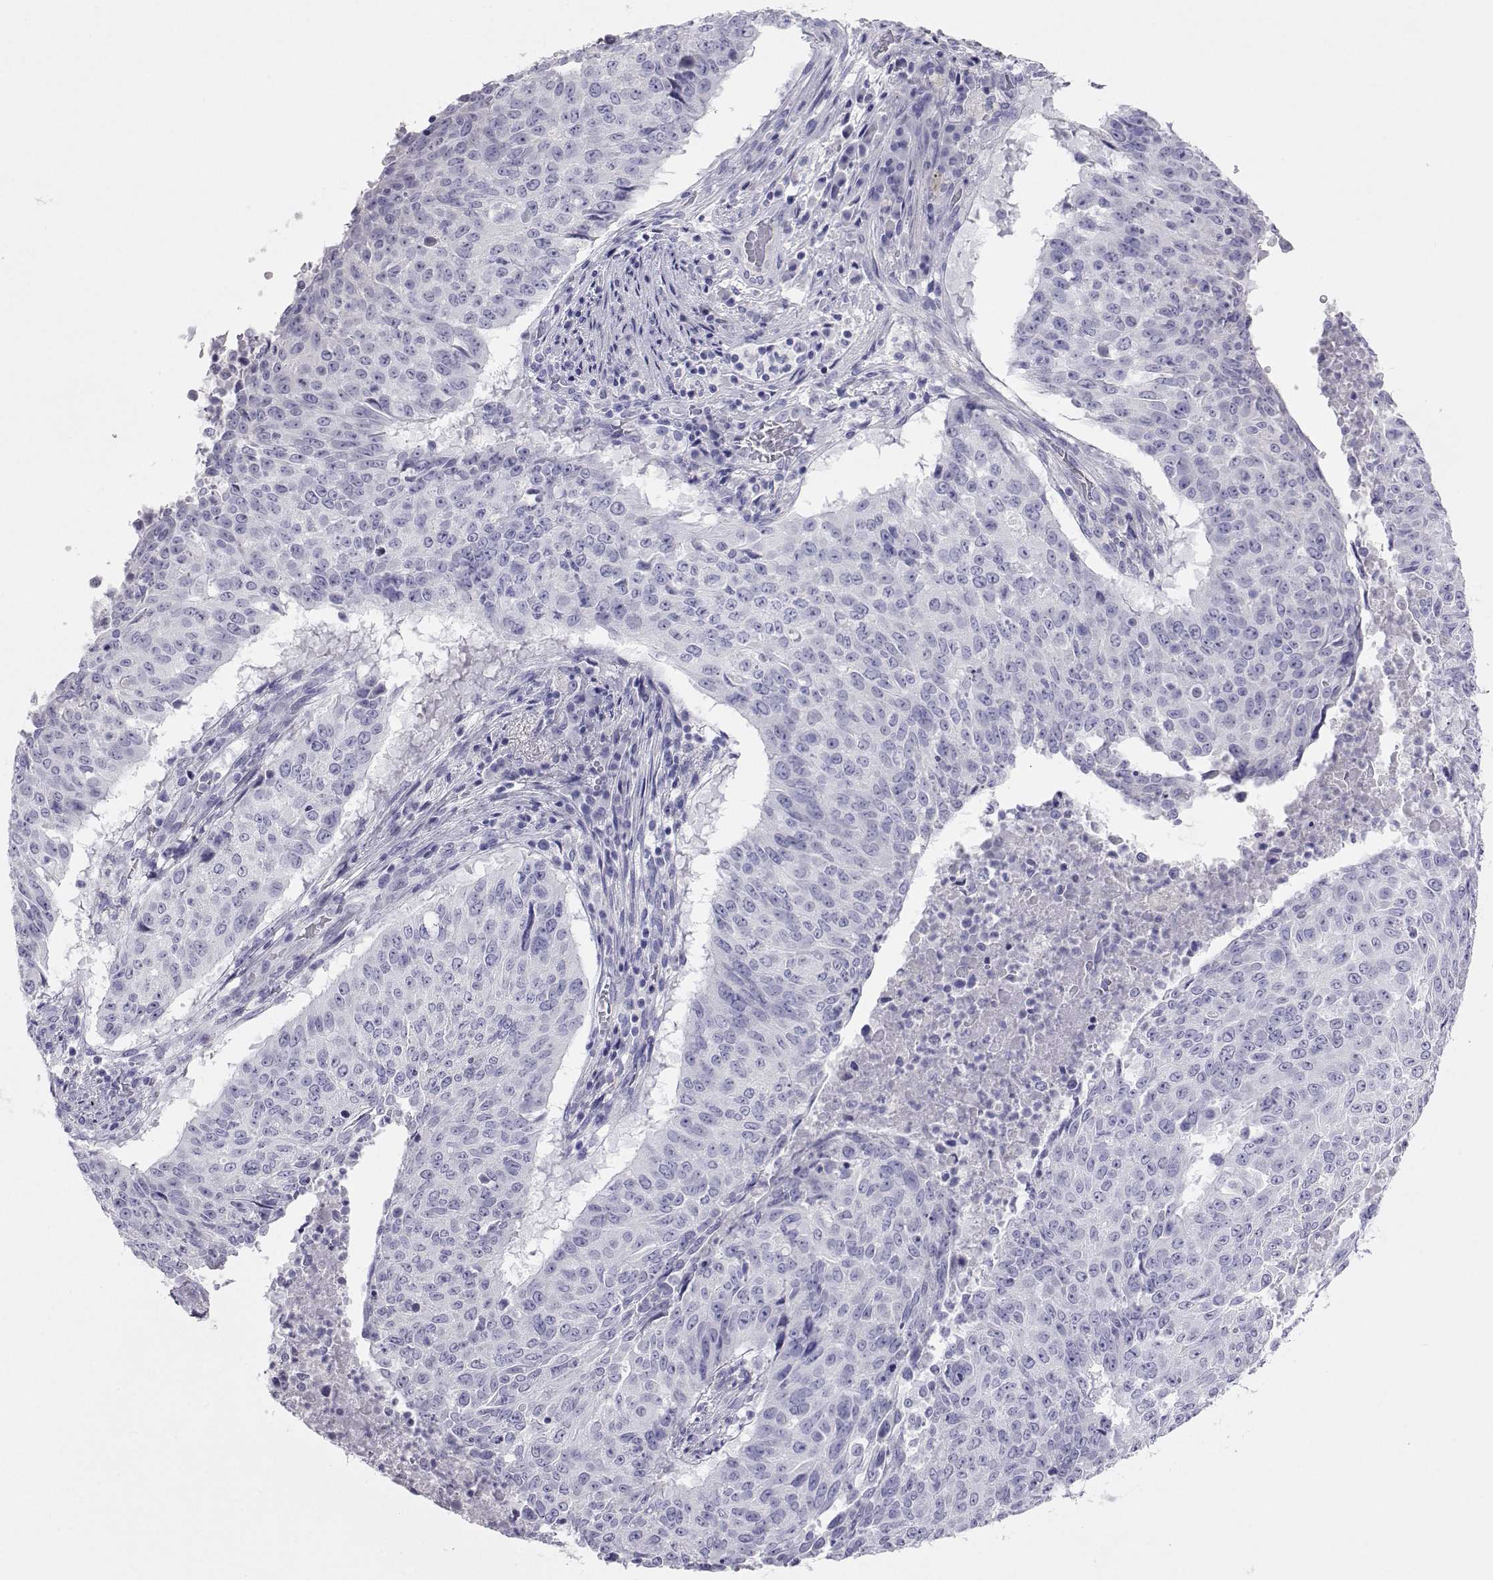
{"staining": {"intensity": "negative", "quantity": "none", "location": "none"}, "tissue": "lung cancer", "cell_type": "Tumor cells", "image_type": "cancer", "snomed": [{"axis": "morphology", "description": "Normal tissue, NOS"}, {"axis": "morphology", "description": "Squamous cell carcinoma, NOS"}, {"axis": "topography", "description": "Bronchus"}, {"axis": "topography", "description": "Lung"}], "caption": "Squamous cell carcinoma (lung) was stained to show a protein in brown. There is no significant expression in tumor cells.", "gene": "PLIN4", "patient": {"sex": "male", "age": 64}}